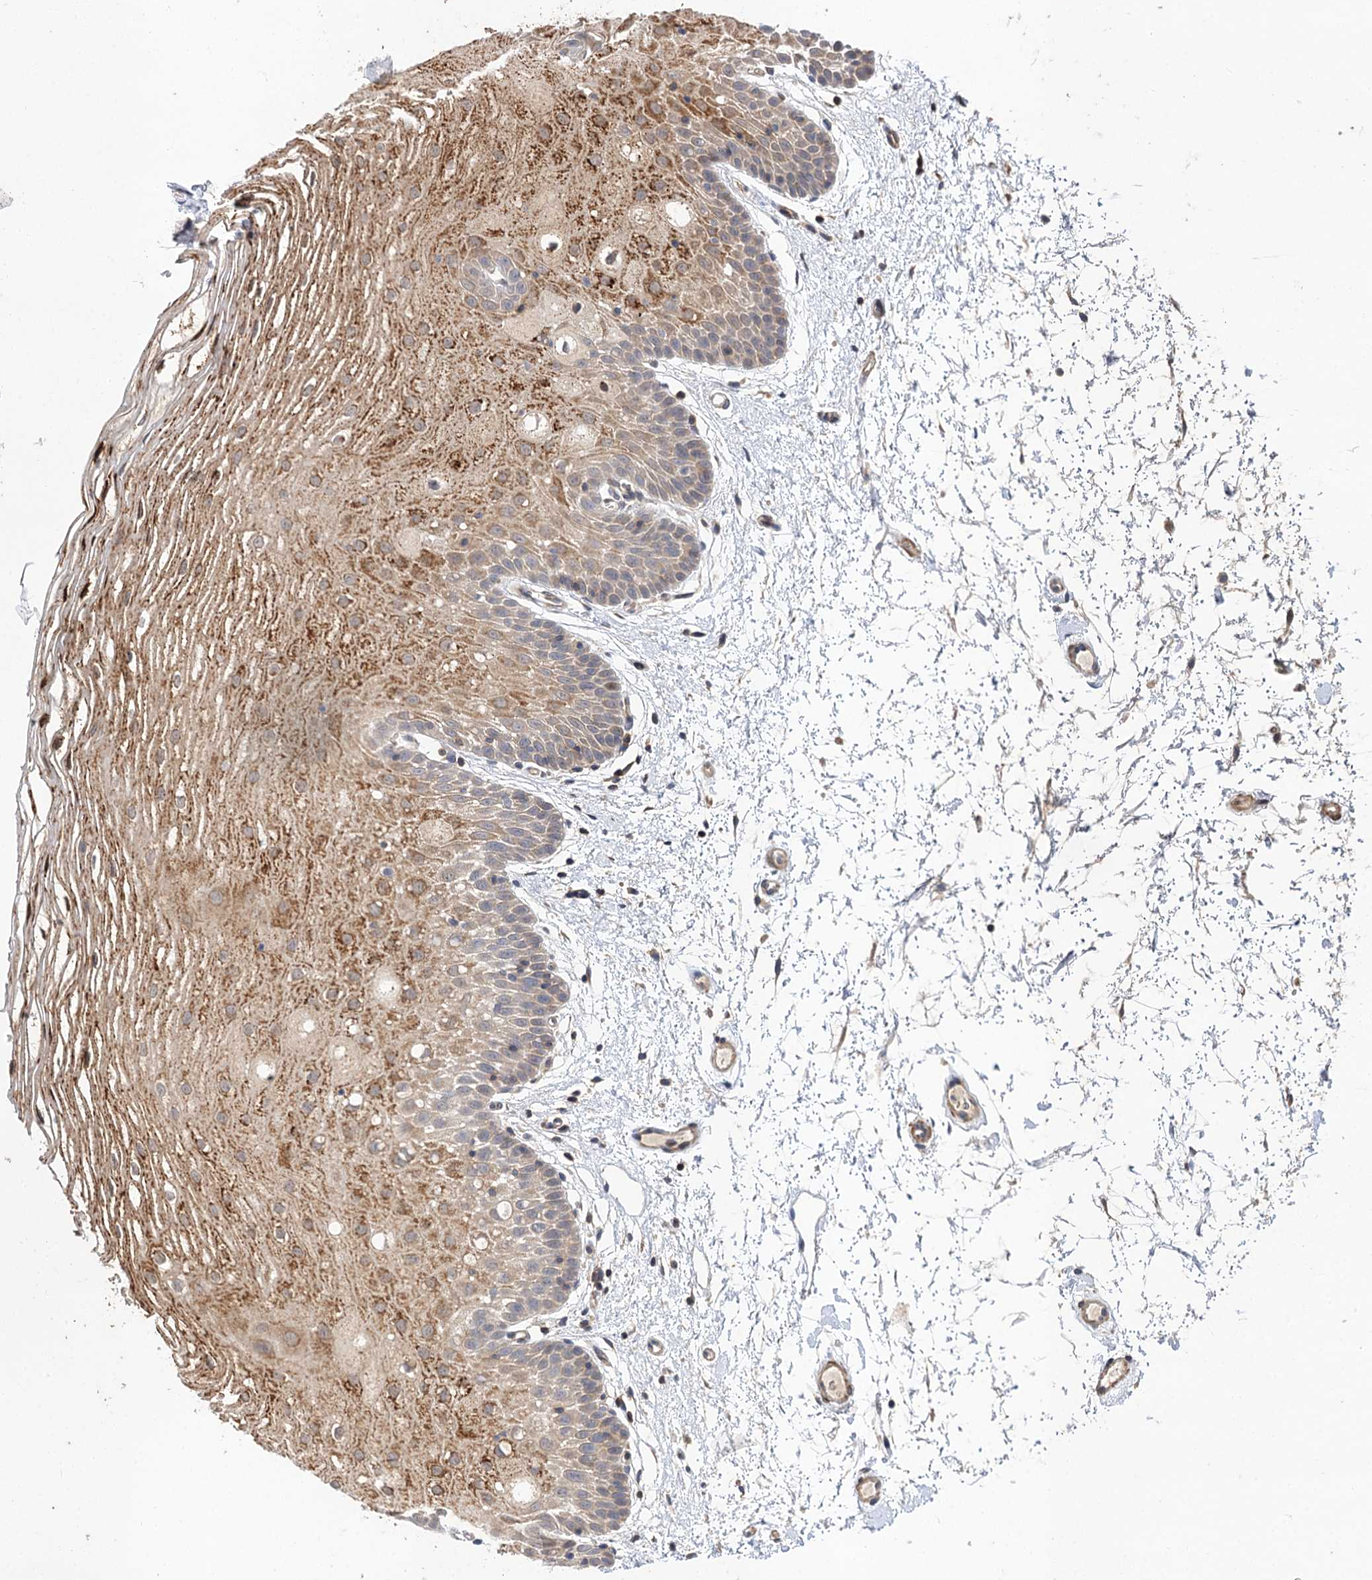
{"staining": {"intensity": "moderate", "quantity": "25%-75%", "location": "cytoplasmic/membranous"}, "tissue": "oral mucosa", "cell_type": "Squamous epithelial cells", "image_type": "normal", "snomed": [{"axis": "morphology", "description": "Normal tissue, NOS"}, {"axis": "topography", "description": "Oral tissue"}, {"axis": "topography", "description": "Tounge, NOS"}], "caption": "High-power microscopy captured an immunohistochemistry micrograph of benign oral mucosa, revealing moderate cytoplasmic/membranous positivity in approximately 25%-75% of squamous epithelial cells. The staining was performed using DAB (3,3'-diaminobenzidine), with brown indicating positive protein expression. Nuclei are stained blue with hematoxylin.", "gene": "FBXW8", "patient": {"sex": "female", "age": 73}}